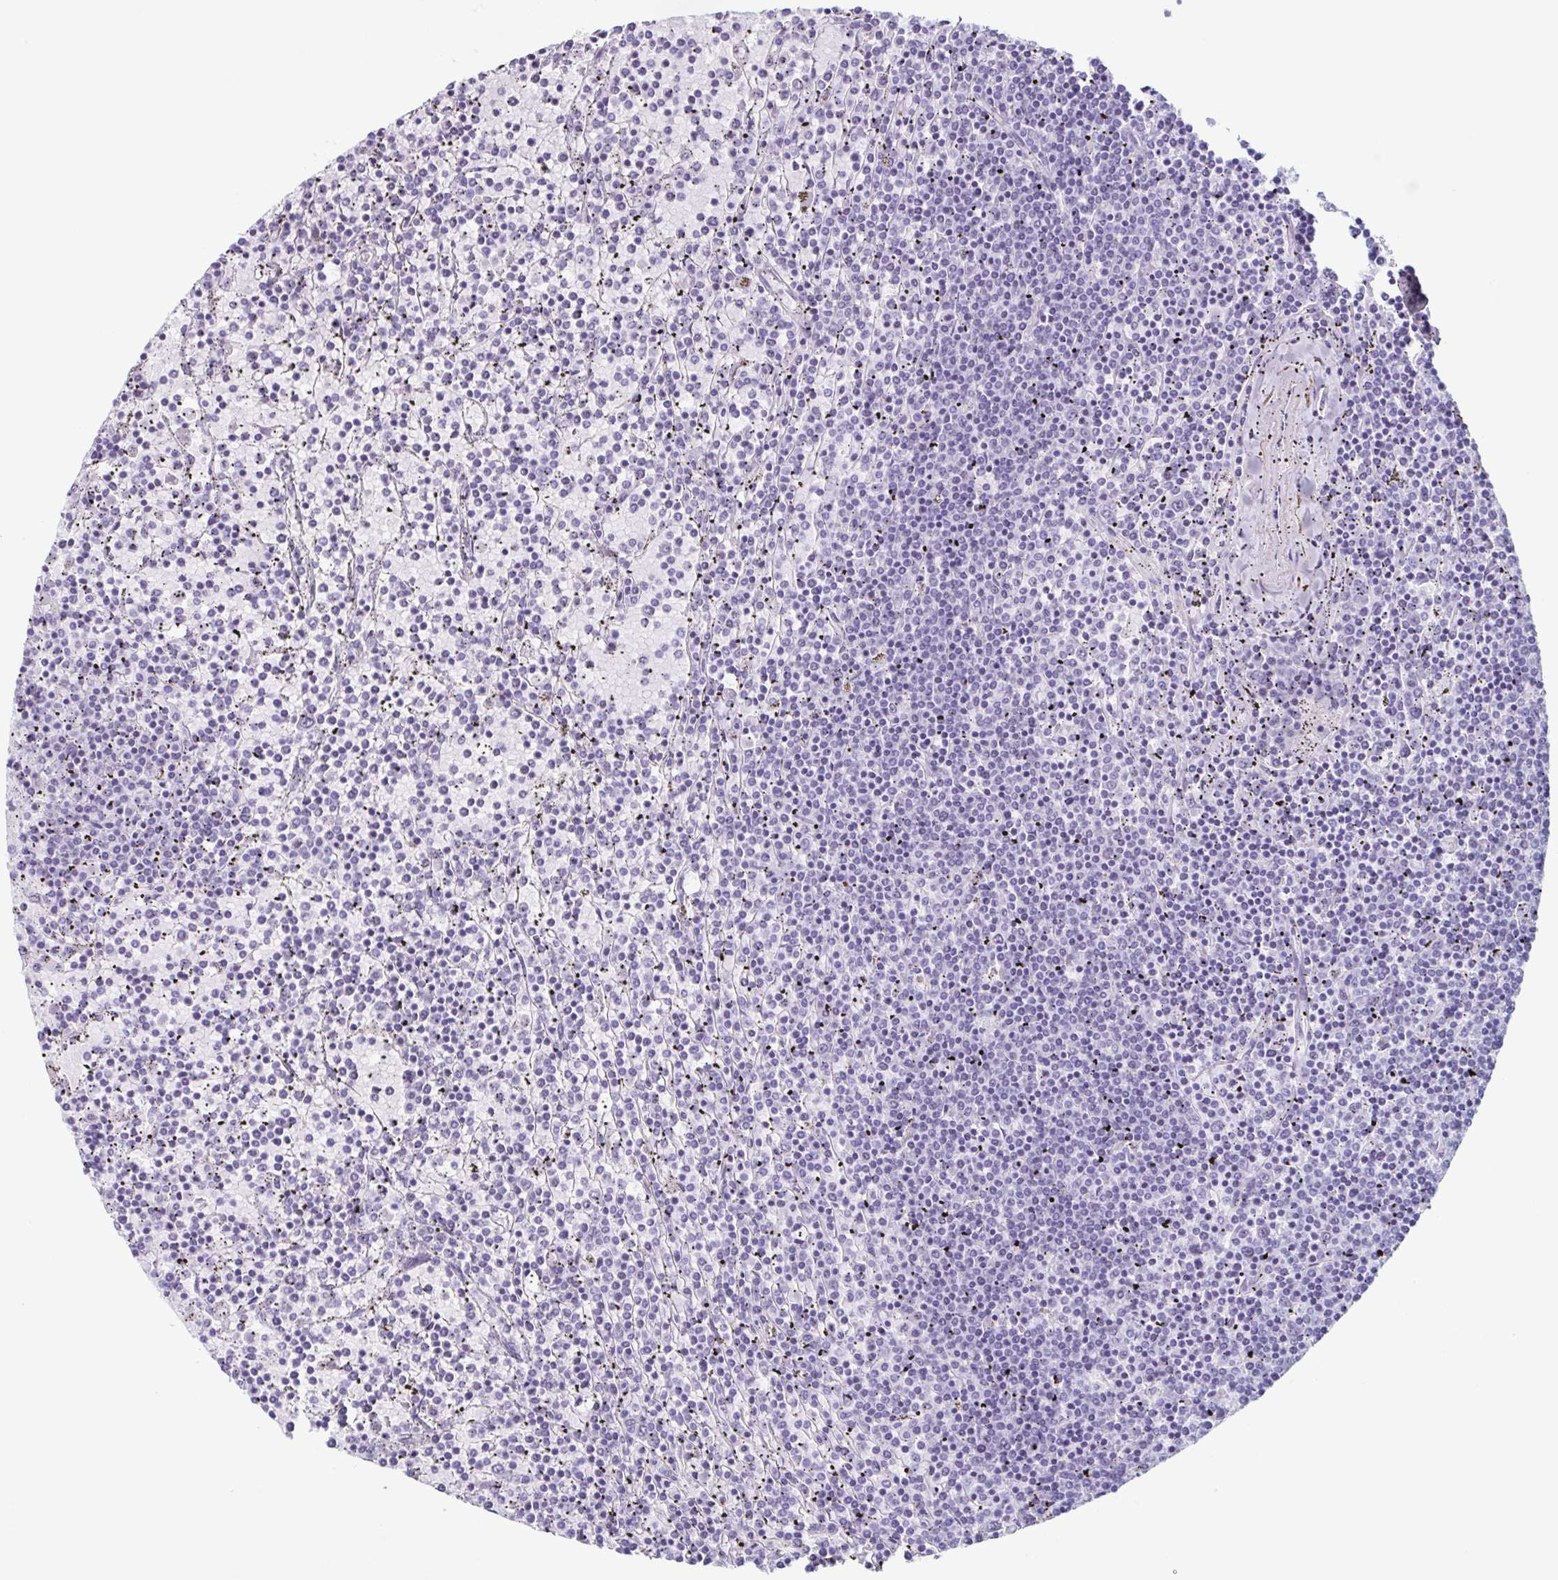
{"staining": {"intensity": "negative", "quantity": "none", "location": "none"}, "tissue": "lymphoma", "cell_type": "Tumor cells", "image_type": "cancer", "snomed": [{"axis": "morphology", "description": "Malignant lymphoma, non-Hodgkin's type, Low grade"}, {"axis": "topography", "description": "Spleen"}], "caption": "Lymphoma was stained to show a protein in brown. There is no significant expression in tumor cells.", "gene": "ENKUR", "patient": {"sex": "female", "age": 77}}